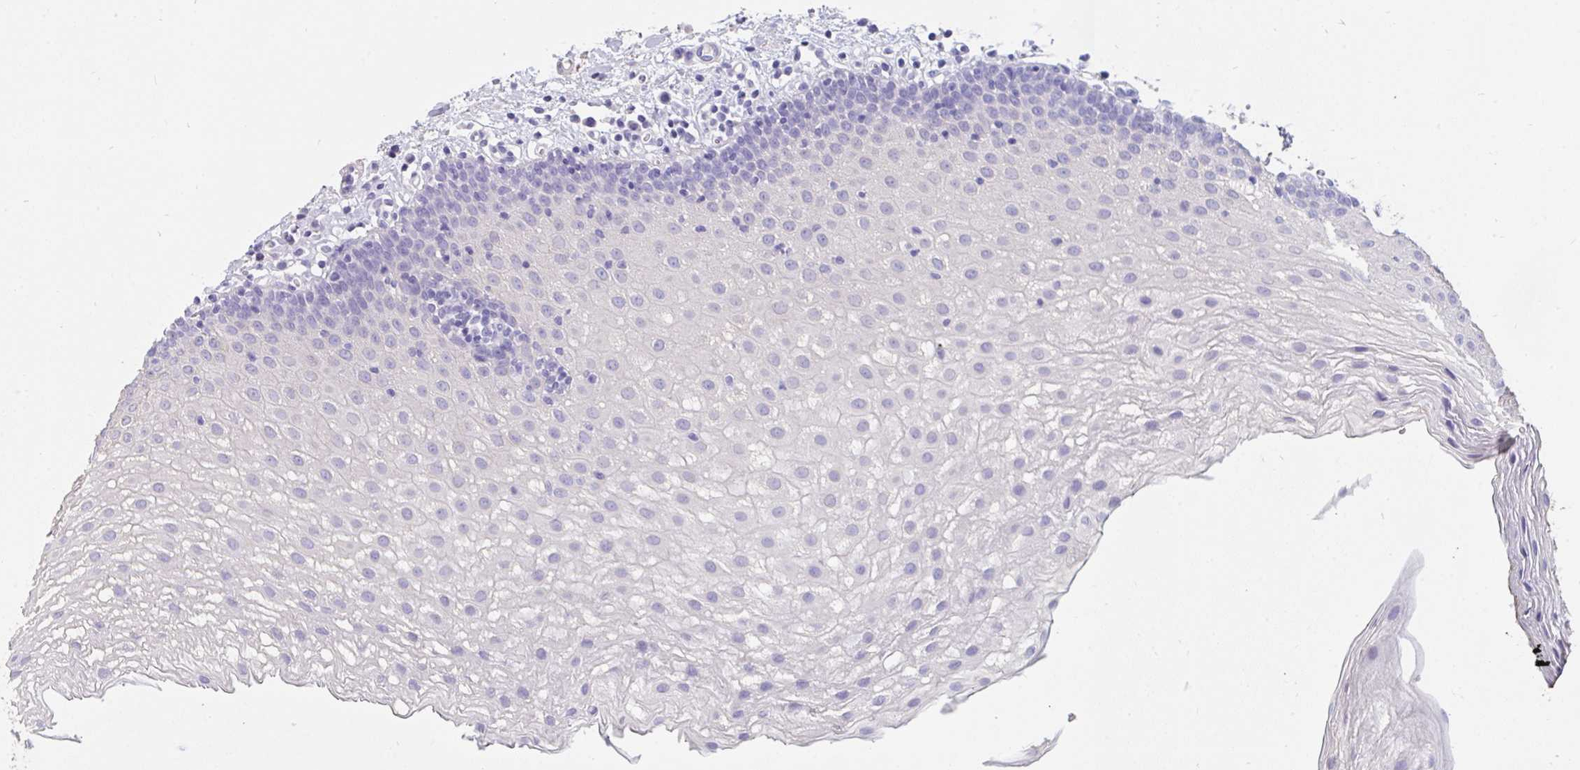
{"staining": {"intensity": "negative", "quantity": "none", "location": "none"}, "tissue": "oral mucosa", "cell_type": "Squamous epithelial cells", "image_type": "normal", "snomed": [{"axis": "morphology", "description": "Normal tissue, NOS"}, {"axis": "morphology", "description": "Squamous cell carcinoma, NOS"}, {"axis": "topography", "description": "Oral tissue"}, {"axis": "topography", "description": "Head-Neck"}], "caption": "The histopathology image displays no significant staining in squamous epithelial cells of oral mucosa. (DAB (3,3'-diaminobenzidine) immunohistochemistry (IHC), high magnification).", "gene": "TNNC1", "patient": {"sex": "male", "age": 58}}